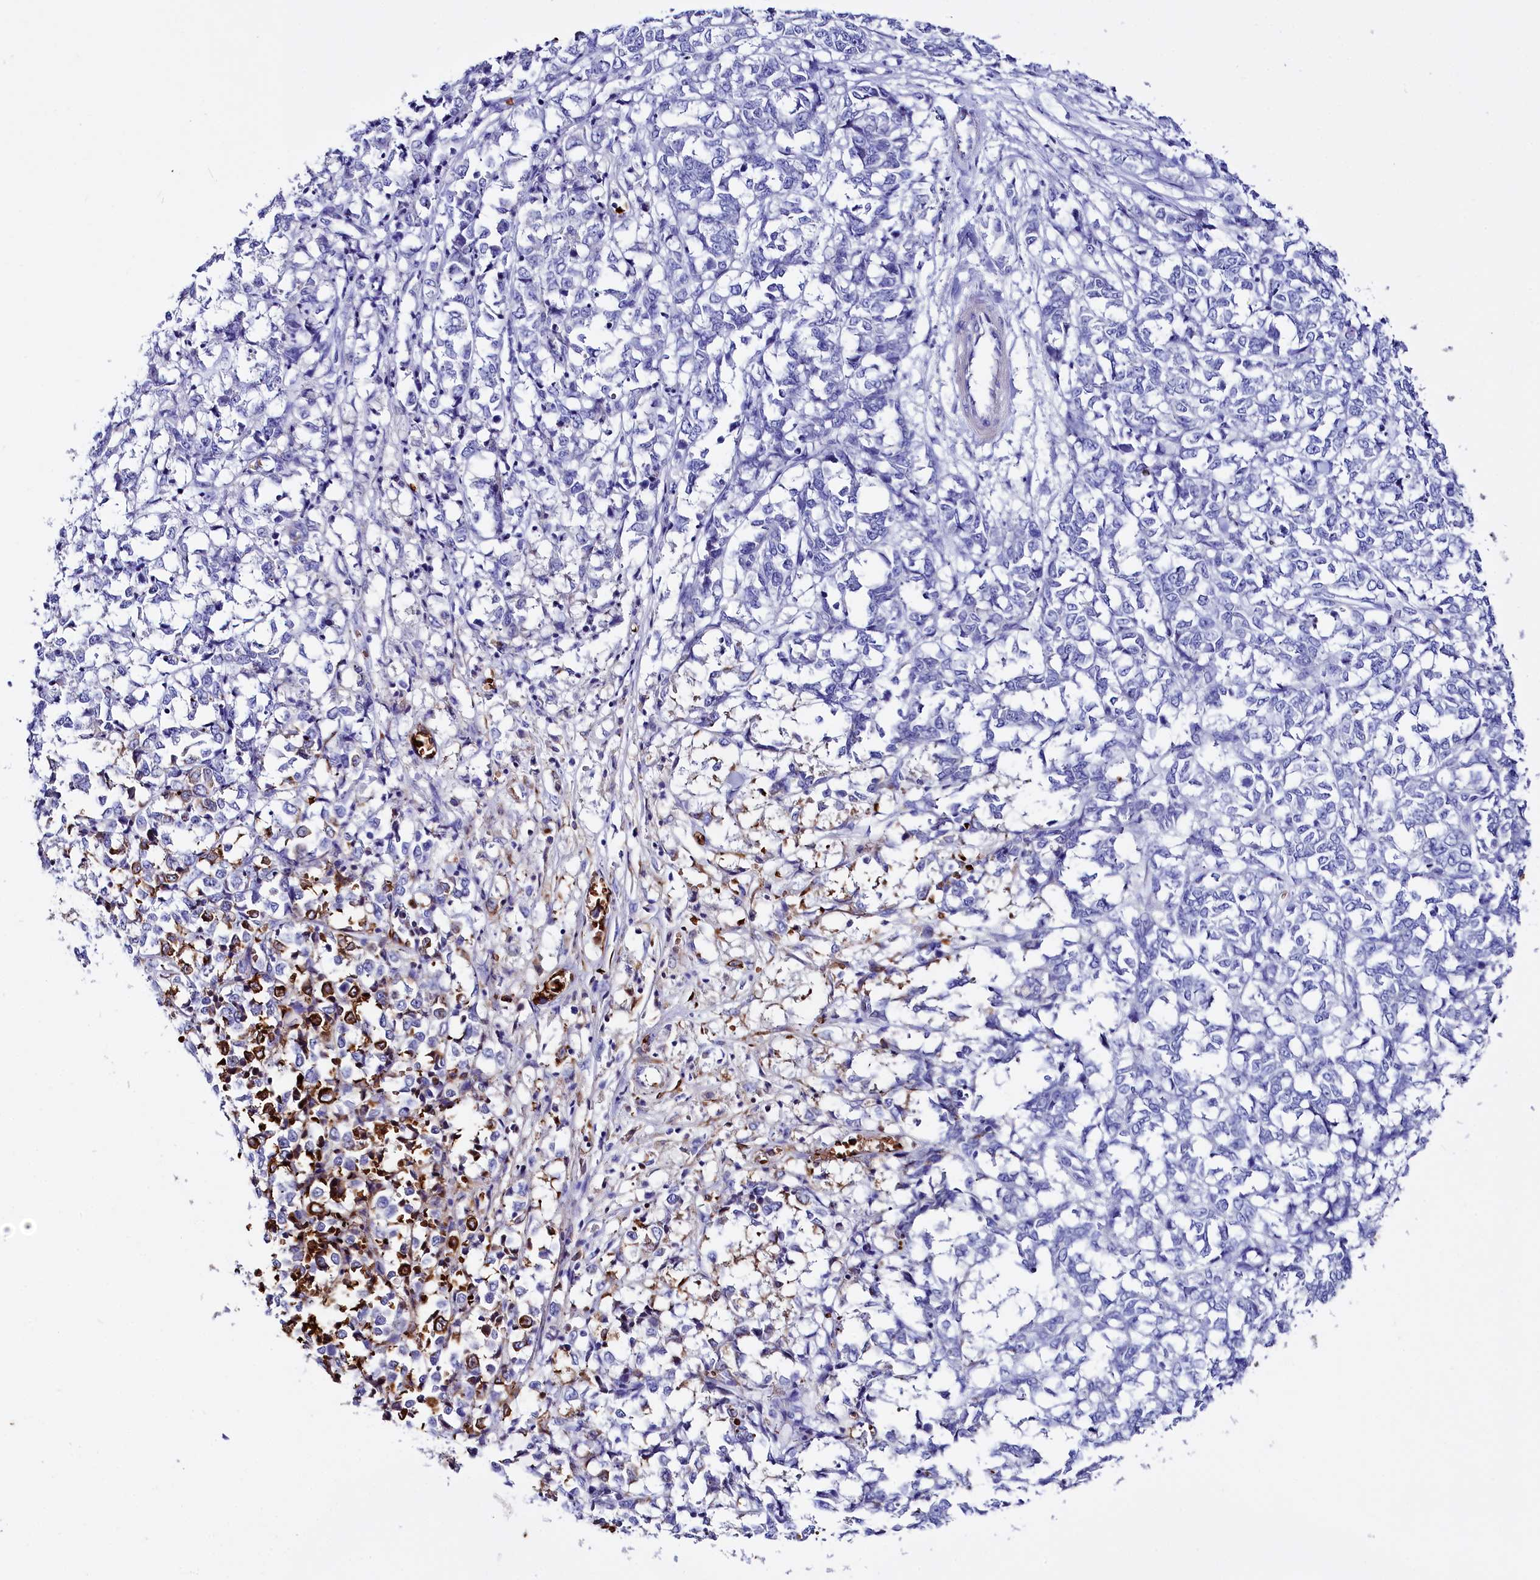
{"staining": {"intensity": "strong", "quantity": "<25%", "location": "cytoplasmic/membranous"}, "tissue": "melanoma", "cell_type": "Tumor cells", "image_type": "cancer", "snomed": [{"axis": "morphology", "description": "Malignant melanoma, NOS"}, {"axis": "topography", "description": "Skin"}], "caption": "Human malignant melanoma stained with a protein marker reveals strong staining in tumor cells.", "gene": "RPUSD3", "patient": {"sex": "female", "age": 72}}